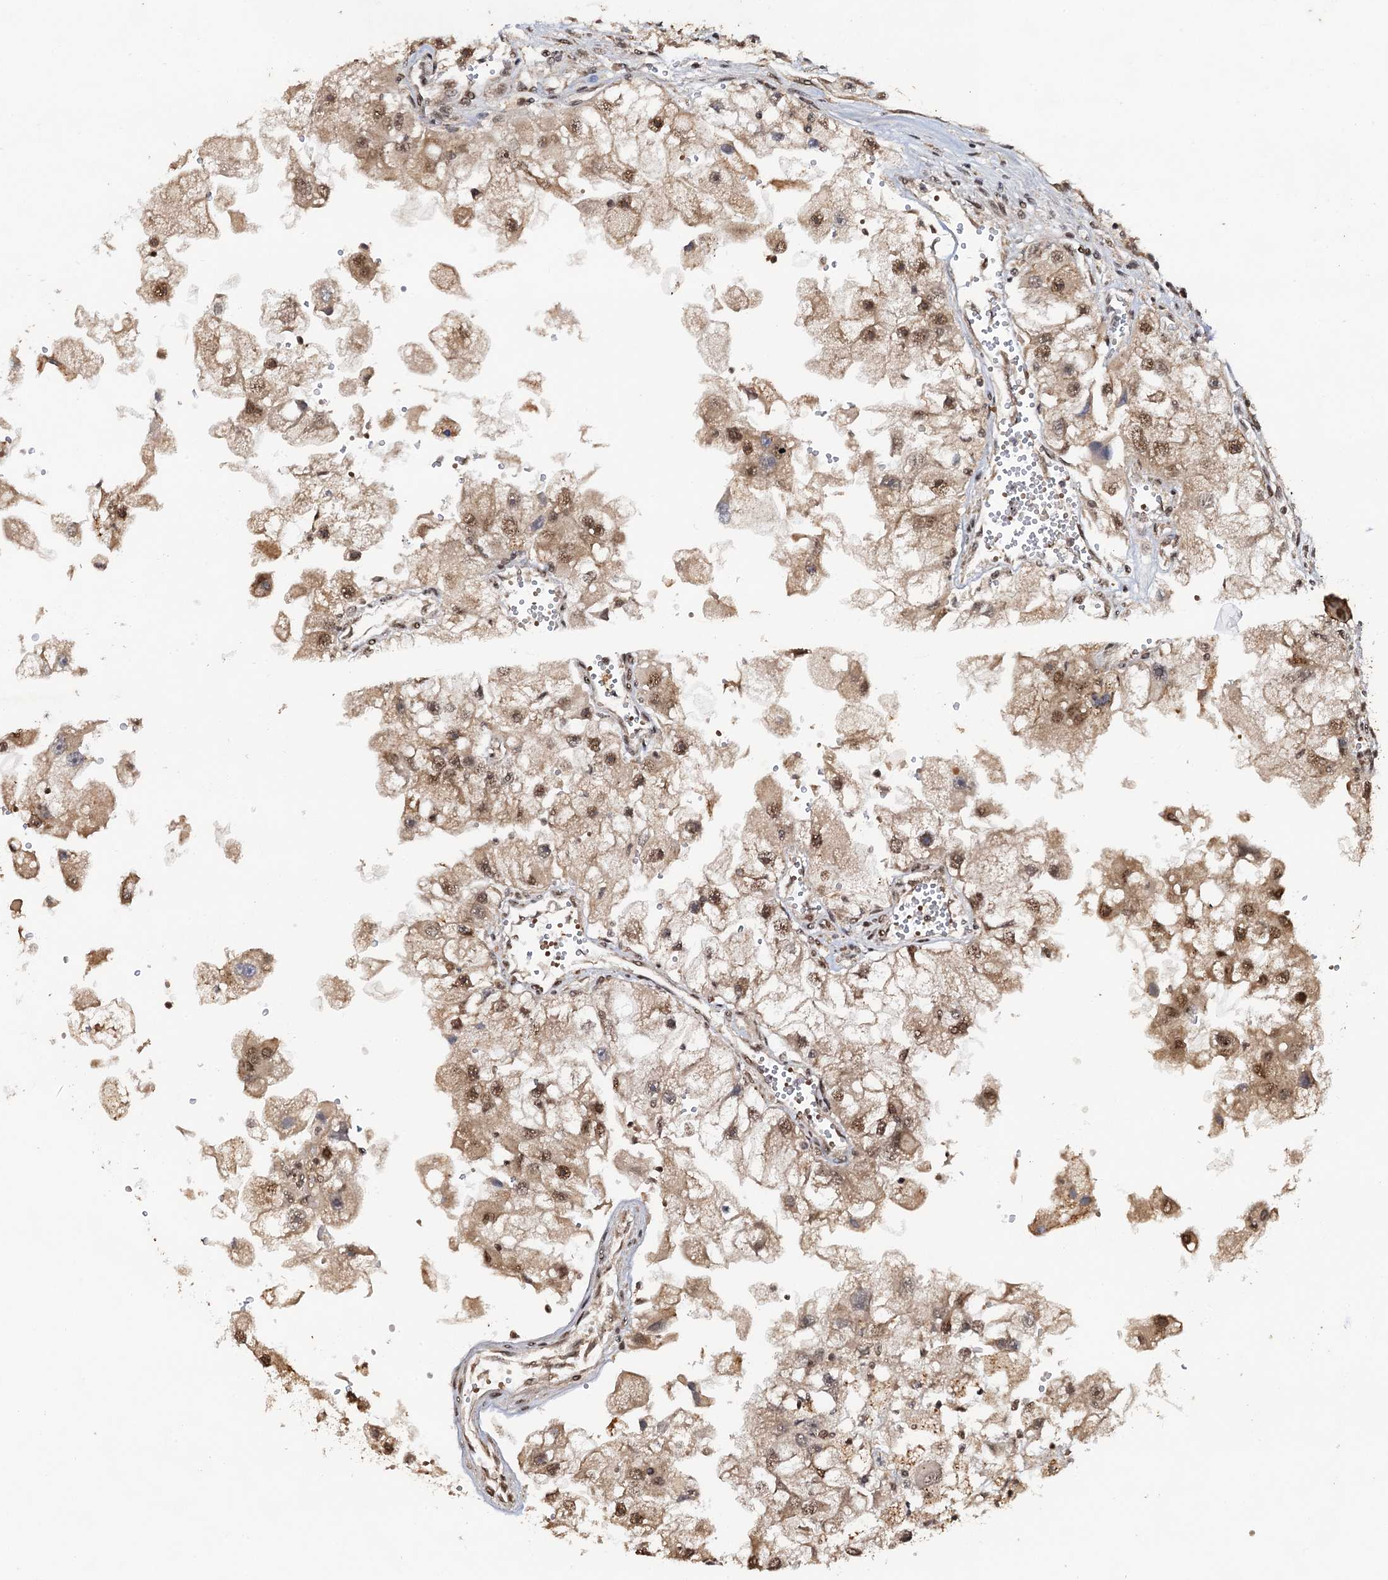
{"staining": {"intensity": "moderate", "quantity": ">75%", "location": "nuclear"}, "tissue": "renal cancer", "cell_type": "Tumor cells", "image_type": "cancer", "snomed": [{"axis": "morphology", "description": "Adenocarcinoma, NOS"}, {"axis": "topography", "description": "Kidney"}], "caption": "Human renal cancer (adenocarcinoma) stained with a protein marker shows moderate staining in tumor cells.", "gene": "REP15", "patient": {"sex": "male", "age": 63}}